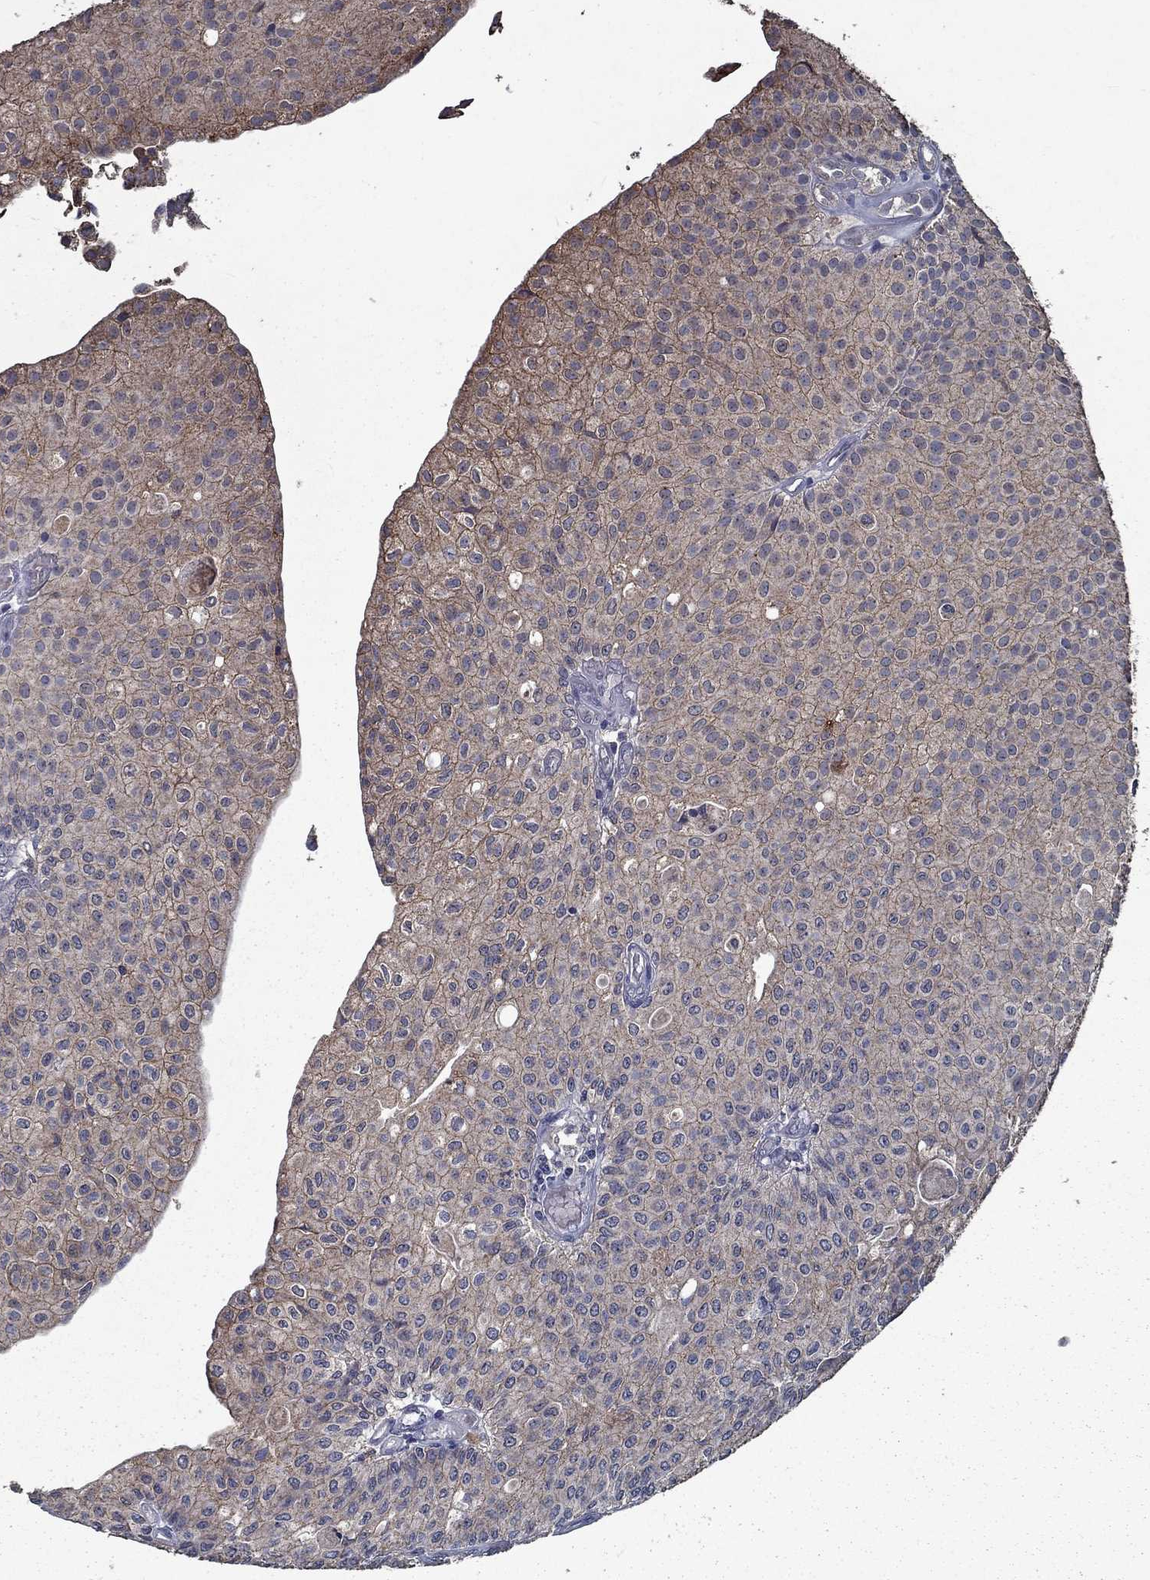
{"staining": {"intensity": "moderate", "quantity": "<25%", "location": "cytoplasmic/membranous"}, "tissue": "urothelial cancer", "cell_type": "Tumor cells", "image_type": "cancer", "snomed": [{"axis": "morphology", "description": "Urothelial carcinoma, Low grade"}, {"axis": "topography", "description": "Urinary bladder"}], "caption": "Urothelial cancer tissue exhibits moderate cytoplasmic/membranous positivity in approximately <25% of tumor cells, visualized by immunohistochemistry.", "gene": "SLC44A1", "patient": {"sex": "male", "age": 89}}